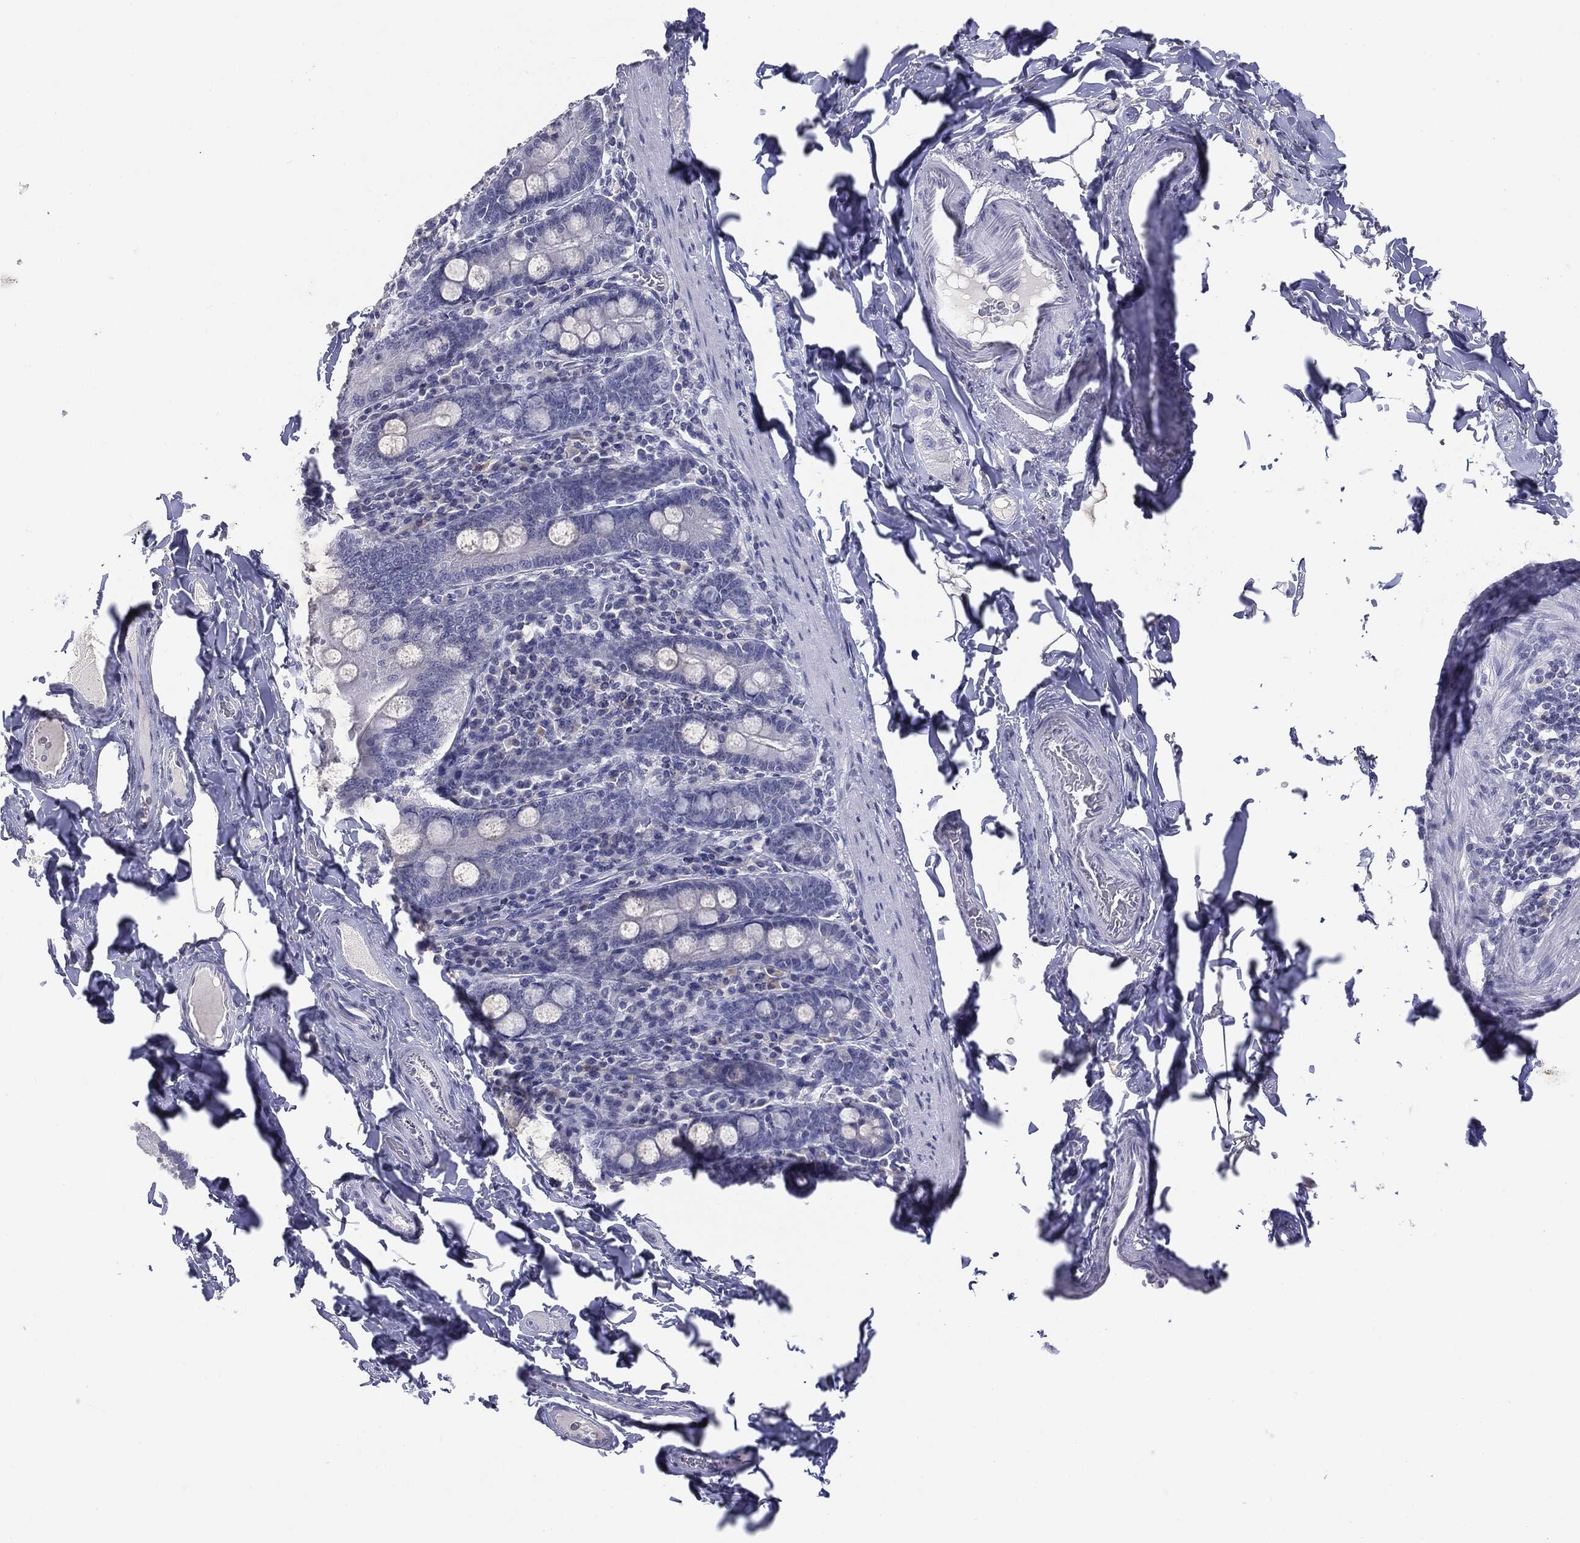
{"staining": {"intensity": "negative", "quantity": "none", "location": "none"}, "tissue": "soft tissue", "cell_type": "Fibroblasts", "image_type": "normal", "snomed": [{"axis": "morphology", "description": "Normal tissue, NOS"}, {"axis": "topography", "description": "Smooth muscle"}, {"axis": "topography", "description": "Duodenum"}, {"axis": "topography", "description": "Peripheral nerve tissue"}], "caption": "Human soft tissue stained for a protein using immunohistochemistry (IHC) displays no expression in fibroblasts.", "gene": "SERPINB4", "patient": {"sex": "female", "age": 61}}